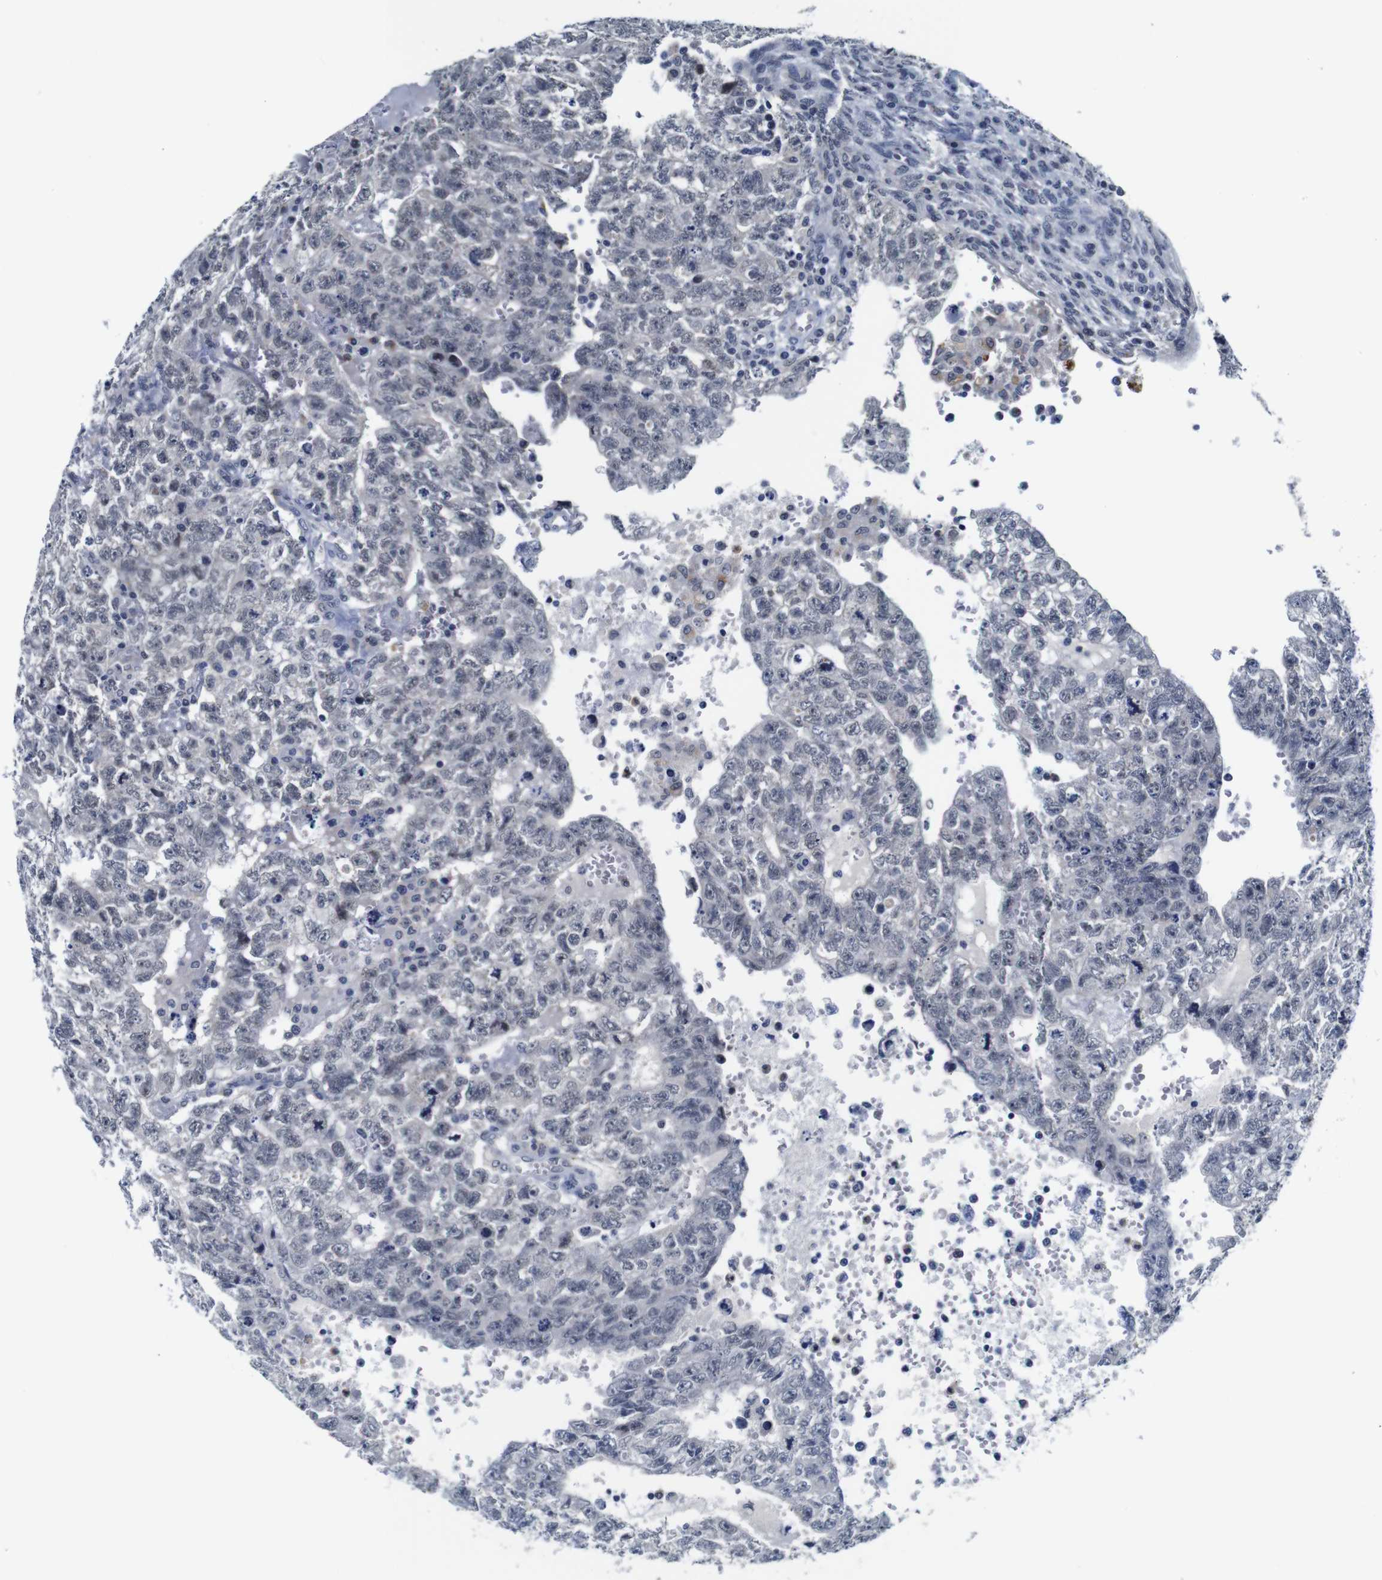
{"staining": {"intensity": "negative", "quantity": "none", "location": "none"}, "tissue": "testis cancer", "cell_type": "Tumor cells", "image_type": "cancer", "snomed": [{"axis": "morphology", "description": "Seminoma, NOS"}, {"axis": "morphology", "description": "Carcinoma, Embryonal, NOS"}, {"axis": "topography", "description": "Testis"}], "caption": "Tumor cells are negative for protein expression in human embryonal carcinoma (testis).", "gene": "NTRK3", "patient": {"sex": "male", "age": 38}}